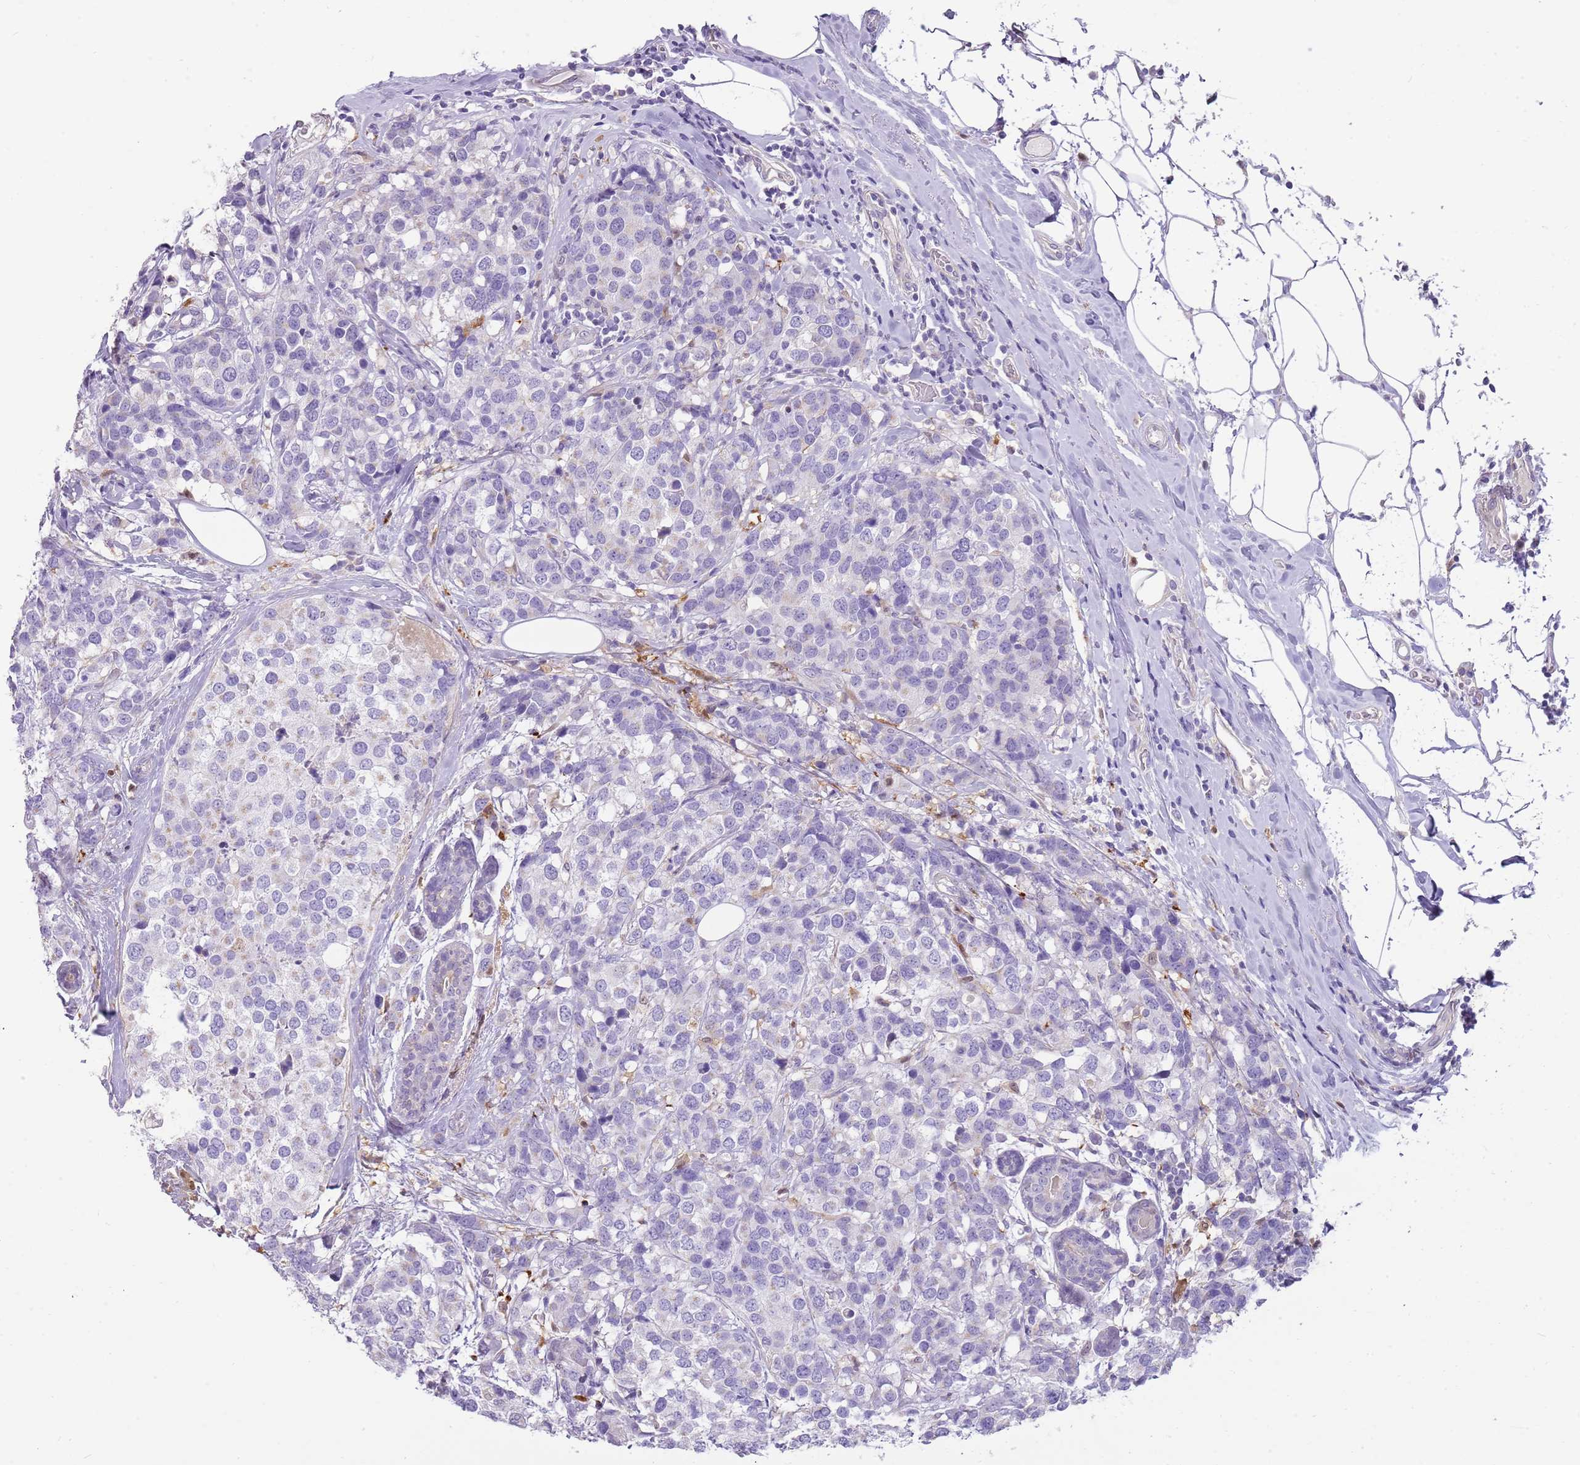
{"staining": {"intensity": "negative", "quantity": "none", "location": "none"}, "tissue": "breast cancer", "cell_type": "Tumor cells", "image_type": "cancer", "snomed": [{"axis": "morphology", "description": "Lobular carcinoma"}, {"axis": "topography", "description": "Breast"}], "caption": "An image of breast cancer stained for a protein shows no brown staining in tumor cells. Nuclei are stained in blue.", "gene": "DIPK1C", "patient": {"sex": "female", "age": 59}}